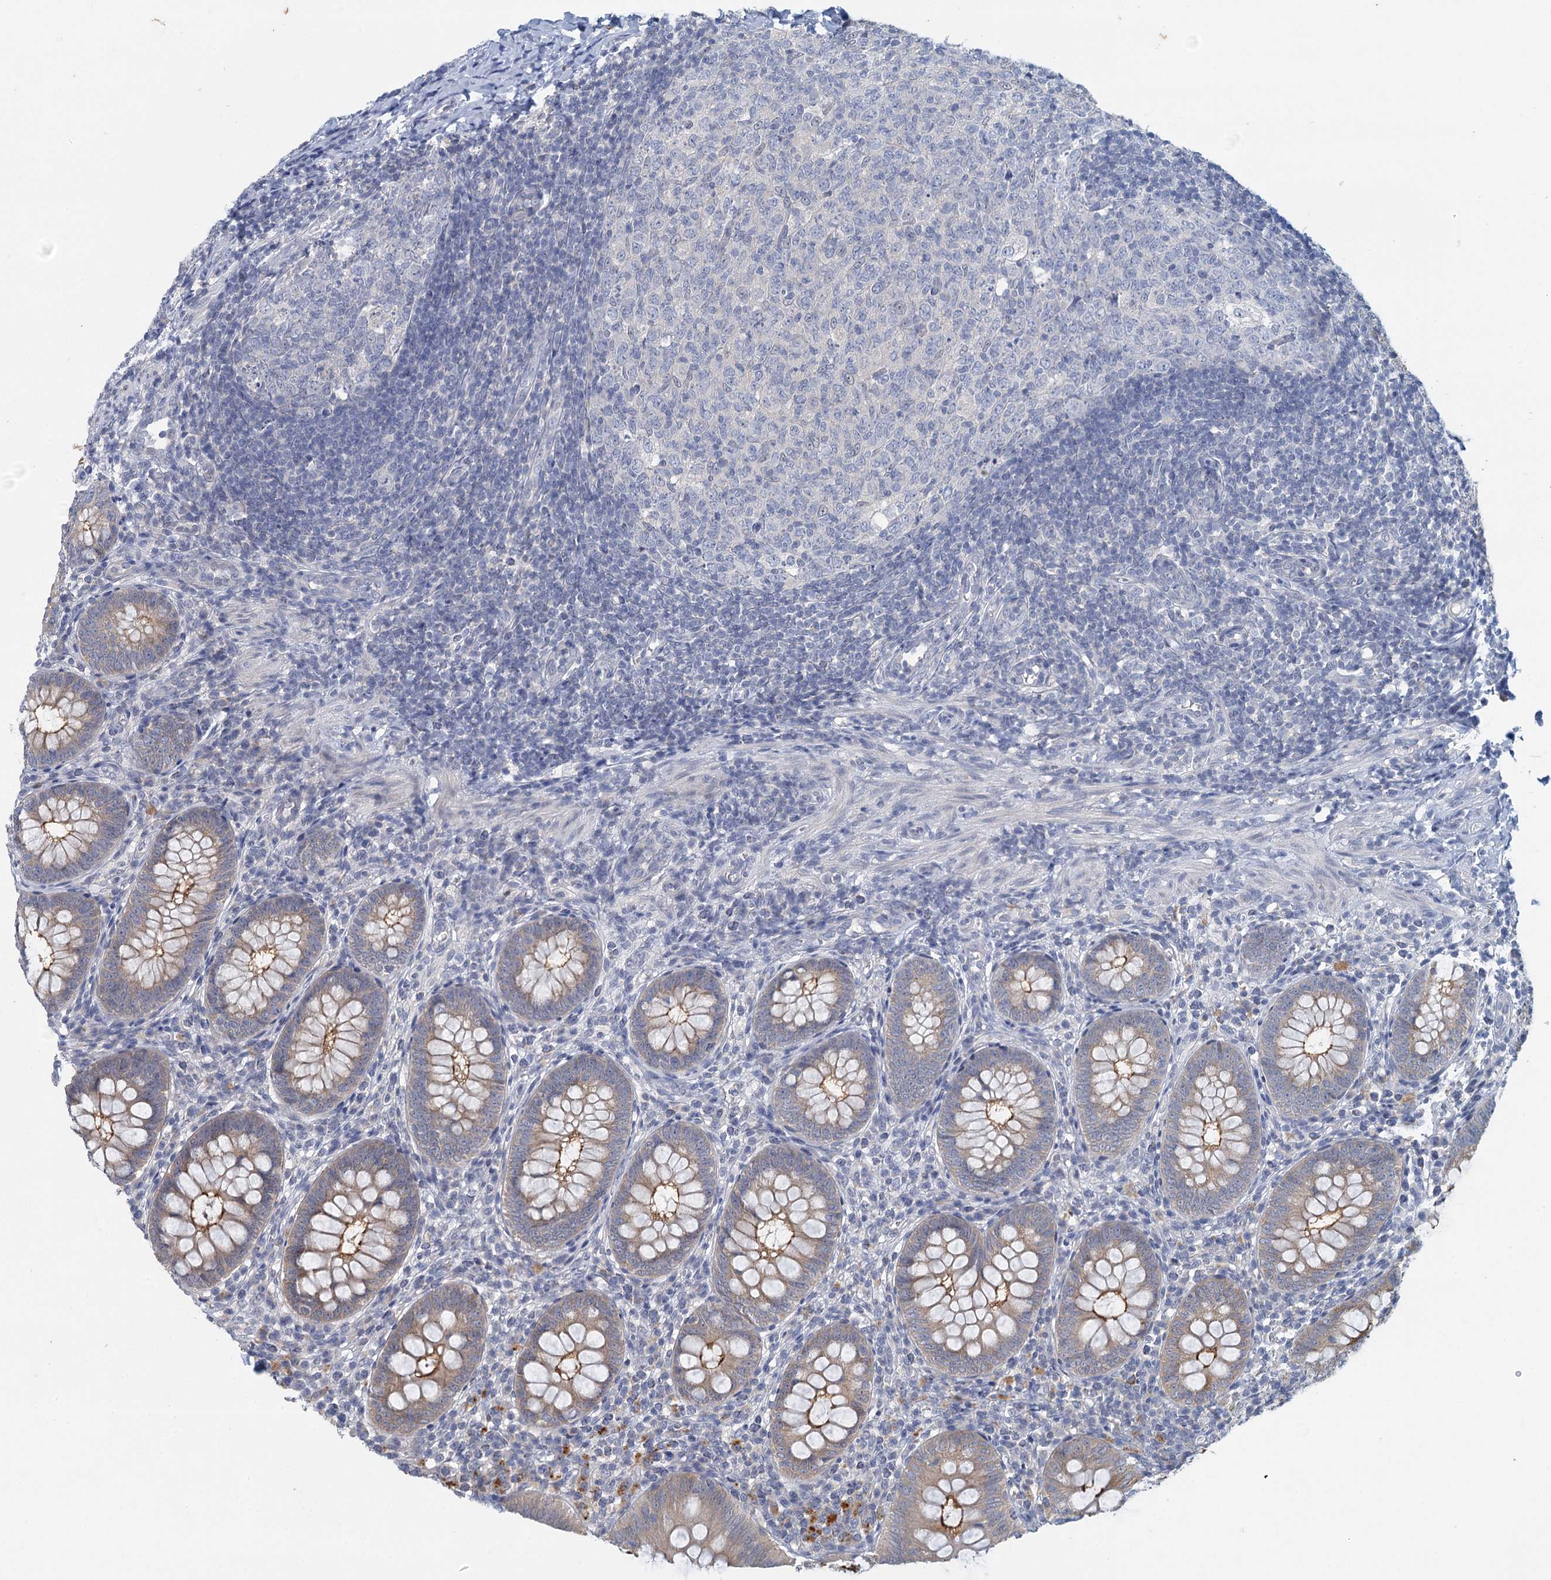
{"staining": {"intensity": "moderate", "quantity": "25%-75%", "location": "cytoplasmic/membranous"}, "tissue": "appendix", "cell_type": "Glandular cells", "image_type": "normal", "snomed": [{"axis": "morphology", "description": "Normal tissue, NOS"}, {"axis": "topography", "description": "Appendix"}], "caption": "Immunohistochemistry (IHC) staining of unremarkable appendix, which exhibits medium levels of moderate cytoplasmic/membranous positivity in approximately 25%-75% of glandular cells indicating moderate cytoplasmic/membranous protein expression. The staining was performed using DAB (brown) for protein detection and nuclei were counterstained in hematoxylin (blue).", "gene": "MYO7B", "patient": {"sex": "male", "age": 14}}